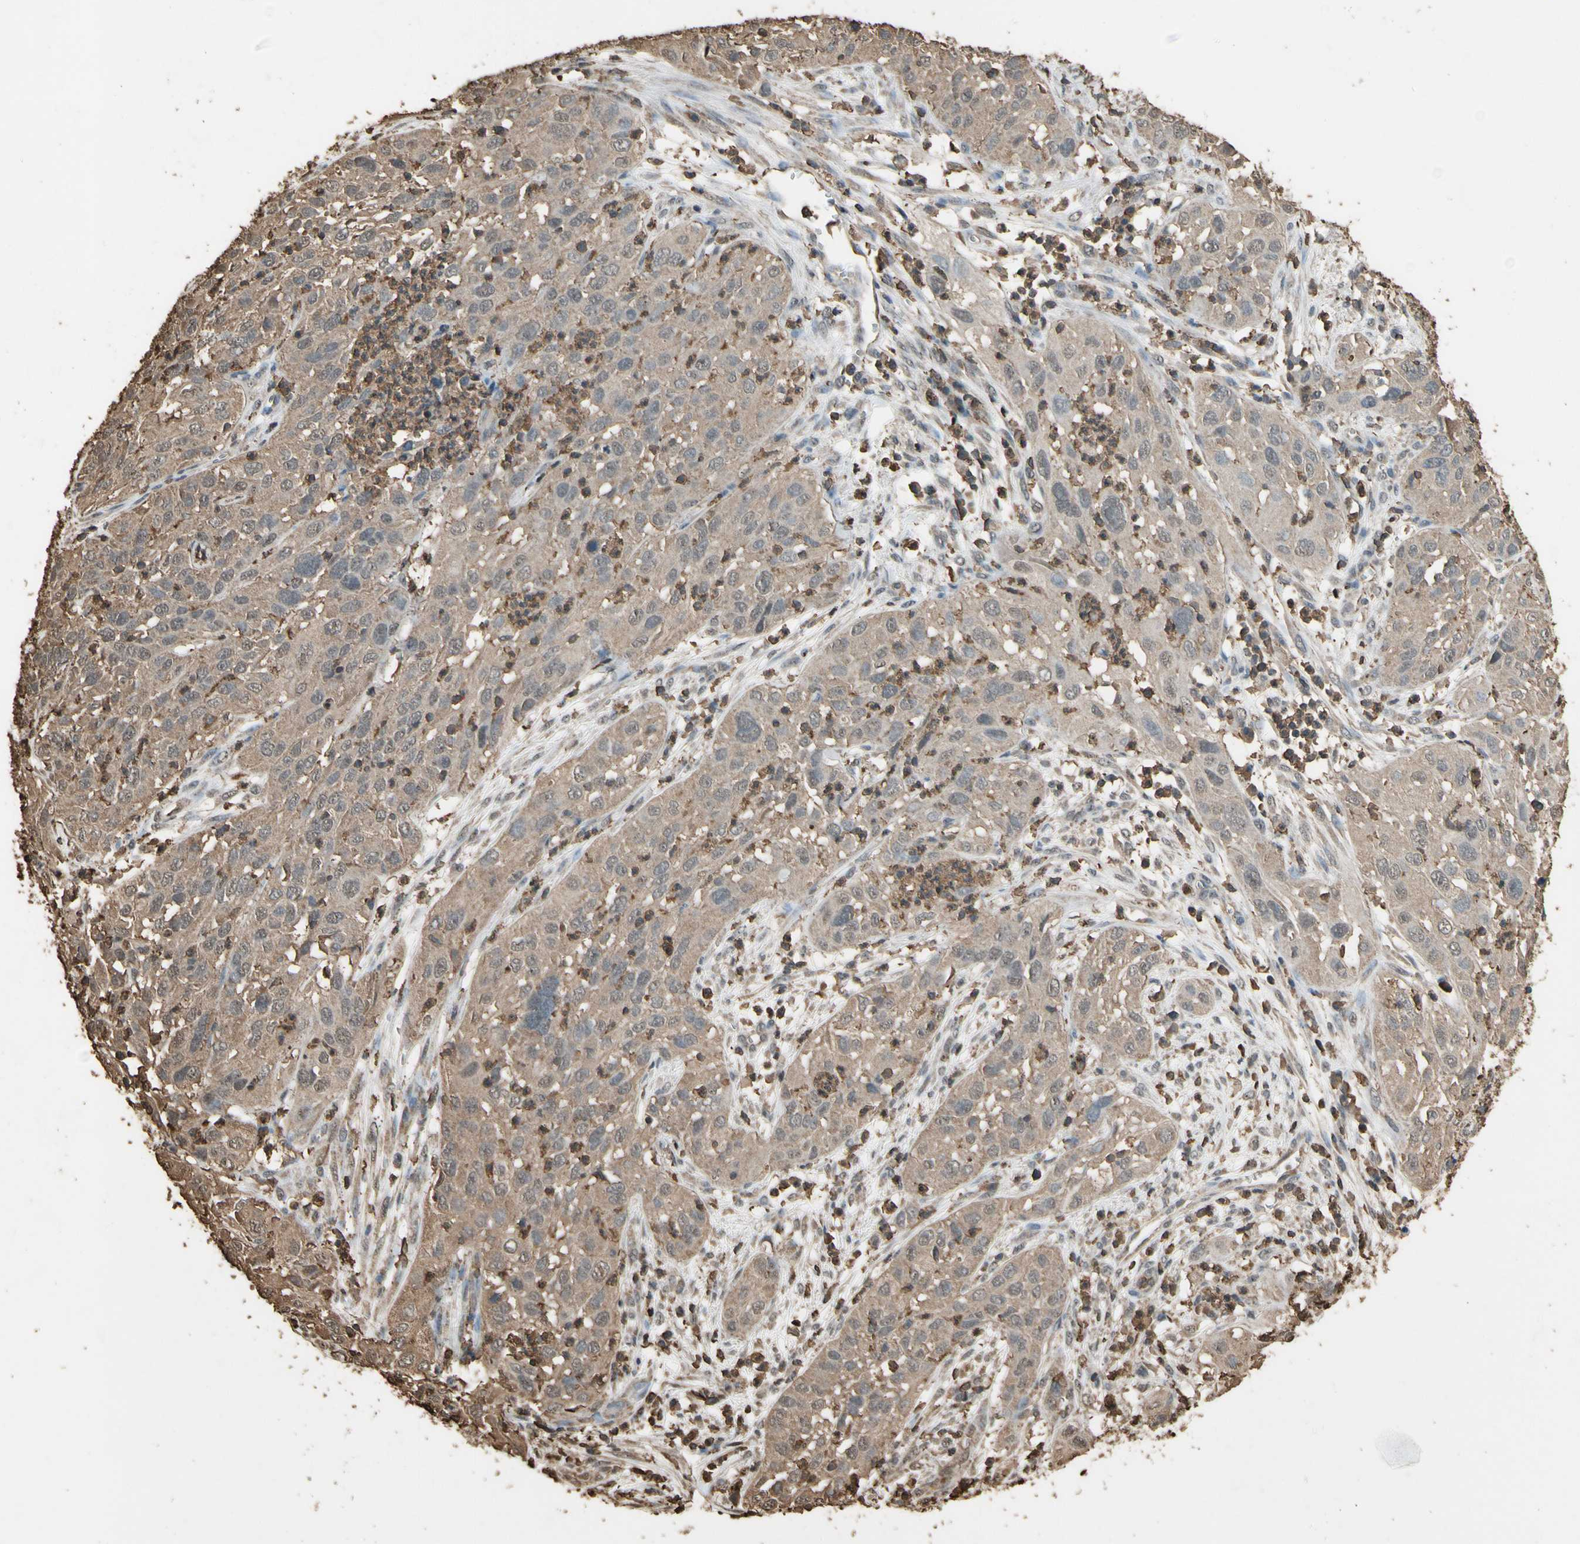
{"staining": {"intensity": "weak", "quantity": ">75%", "location": "cytoplasmic/membranous"}, "tissue": "cervical cancer", "cell_type": "Tumor cells", "image_type": "cancer", "snomed": [{"axis": "morphology", "description": "Squamous cell carcinoma, NOS"}, {"axis": "topography", "description": "Cervix"}], "caption": "DAB (3,3'-diaminobenzidine) immunohistochemical staining of human squamous cell carcinoma (cervical) demonstrates weak cytoplasmic/membranous protein expression in about >75% of tumor cells.", "gene": "TNFSF13B", "patient": {"sex": "female", "age": 32}}